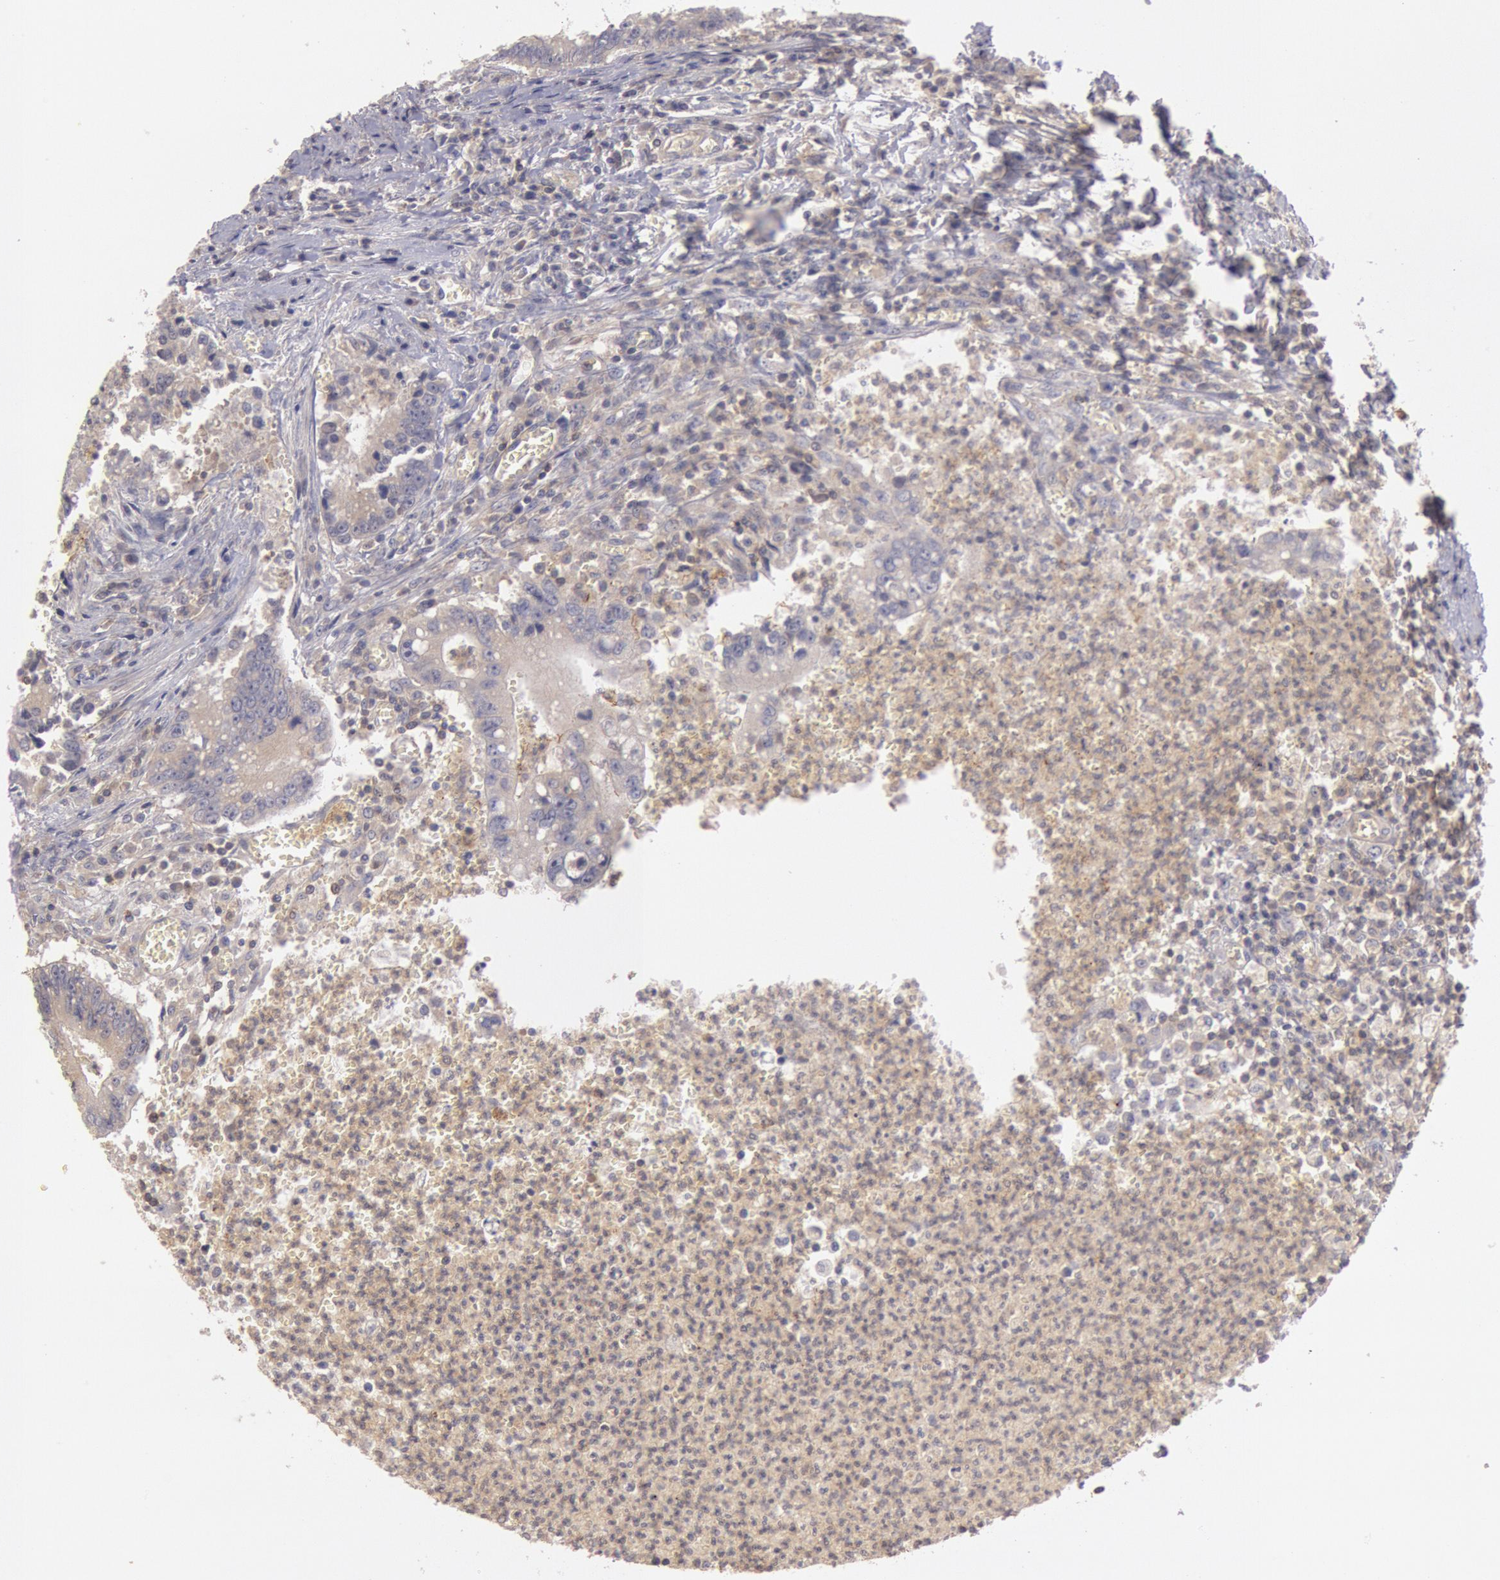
{"staining": {"intensity": "weak", "quantity": ">75%", "location": "cytoplasmic/membranous"}, "tissue": "colorectal cancer", "cell_type": "Tumor cells", "image_type": "cancer", "snomed": [{"axis": "morphology", "description": "Adenocarcinoma, NOS"}, {"axis": "topography", "description": "Rectum"}], "caption": "IHC image of neoplastic tissue: adenocarcinoma (colorectal) stained using immunohistochemistry (IHC) exhibits low levels of weak protein expression localized specifically in the cytoplasmic/membranous of tumor cells, appearing as a cytoplasmic/membranous brown color.", "gene": "PIK3R1", "patient": {"sex": "female", "age": 81}}